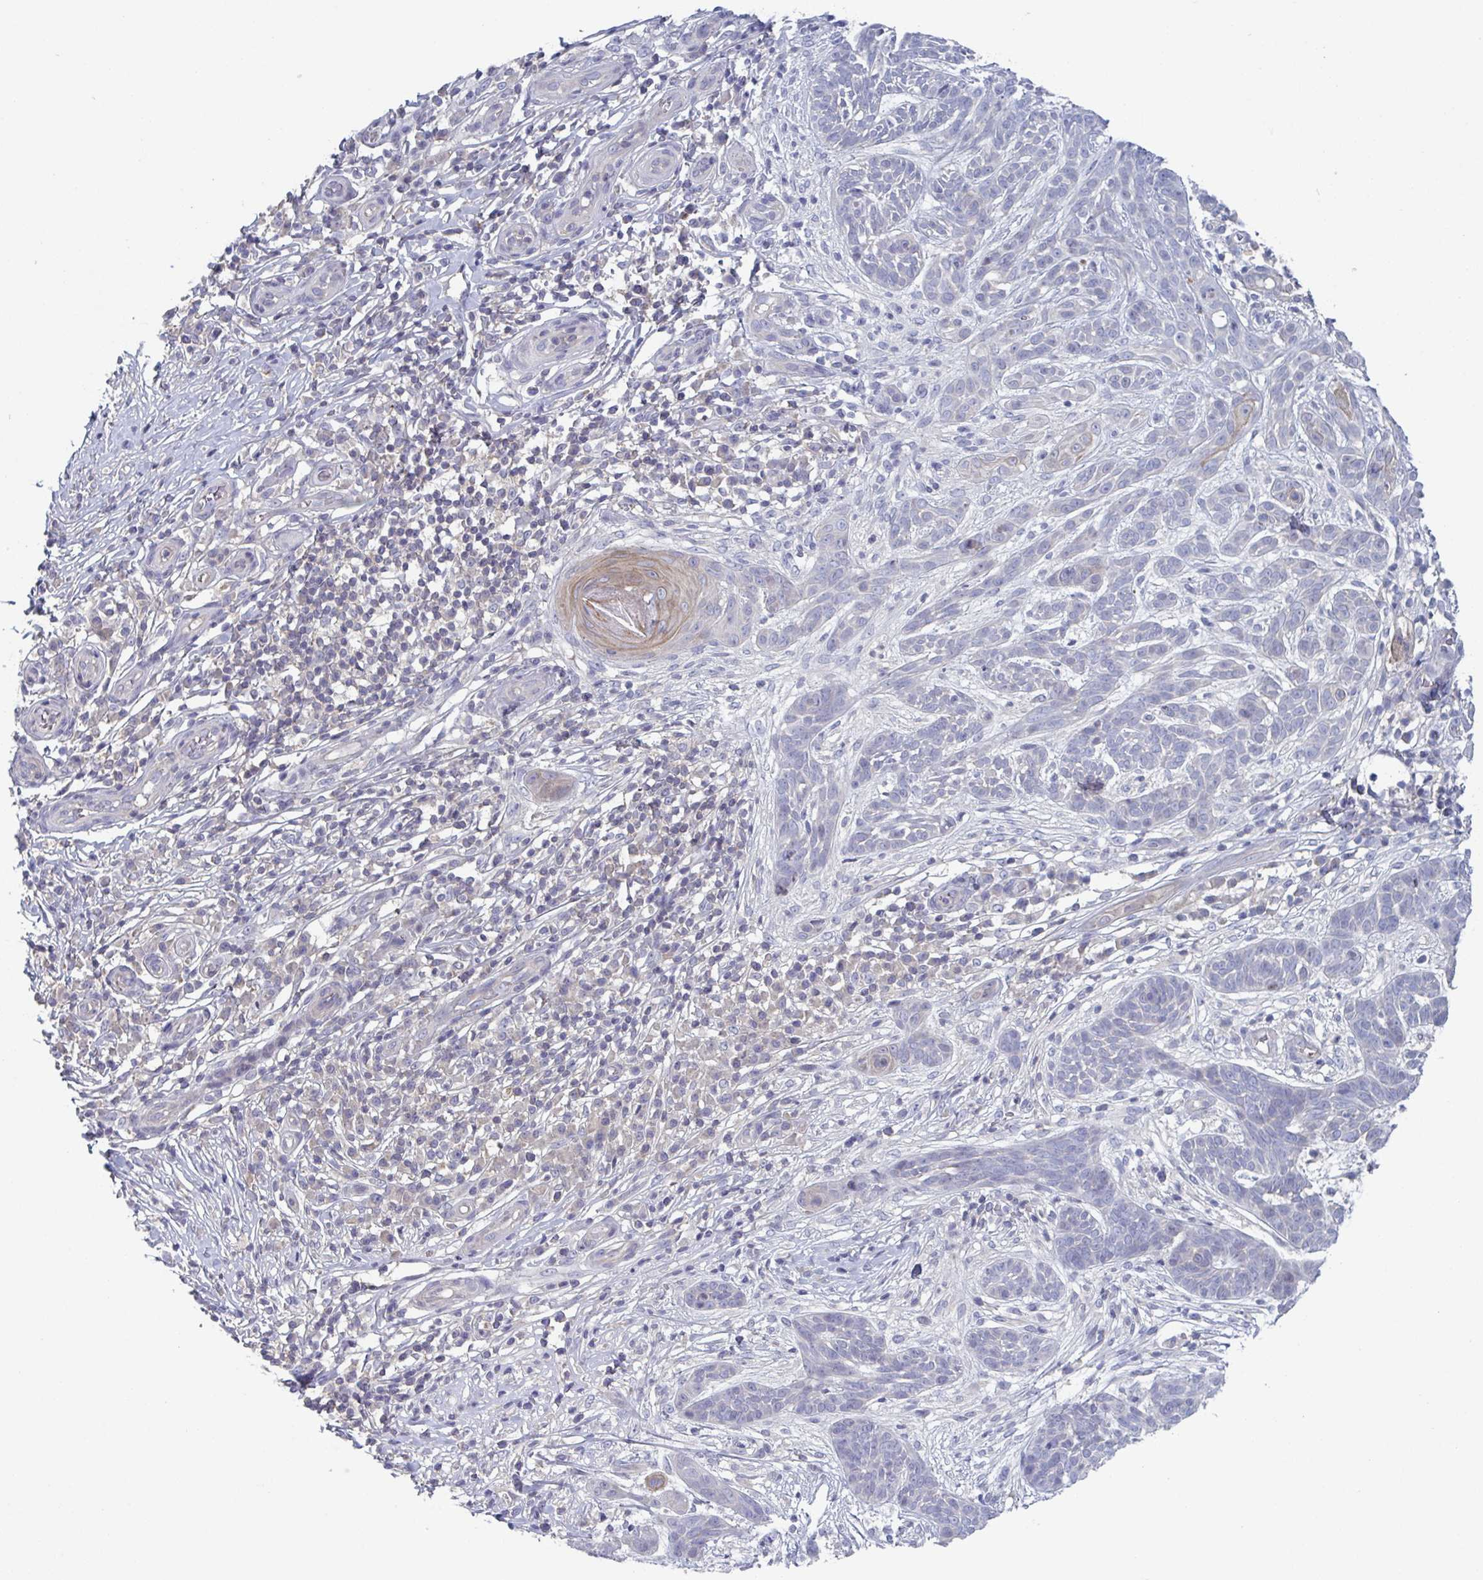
{"staining": {"intensity": "negative", "quantity": "none", "location": "none"}, "tissue": "skin cancer", "cell_type": "Tumor cells", "image_type": "cancer", "snomed": [{"axis": "morphology", "description": "Basal cell carcinoma"}, {"axis": "topography", "description": "Skin"}, {"axis": "topography", "description": "Skin, foot"}], "caption": "The IHC micrograph has no significant expression in tumor cells of skin cancer (basal cell carcinoma) tissue. The staining was performed using DAB to visualize the protein expression in brown, while the nuclei were stained in blue with hematoxylin (Magnification: 20x).", "gene": "STK26", "patient": {"sex": "female", "age": 86}}